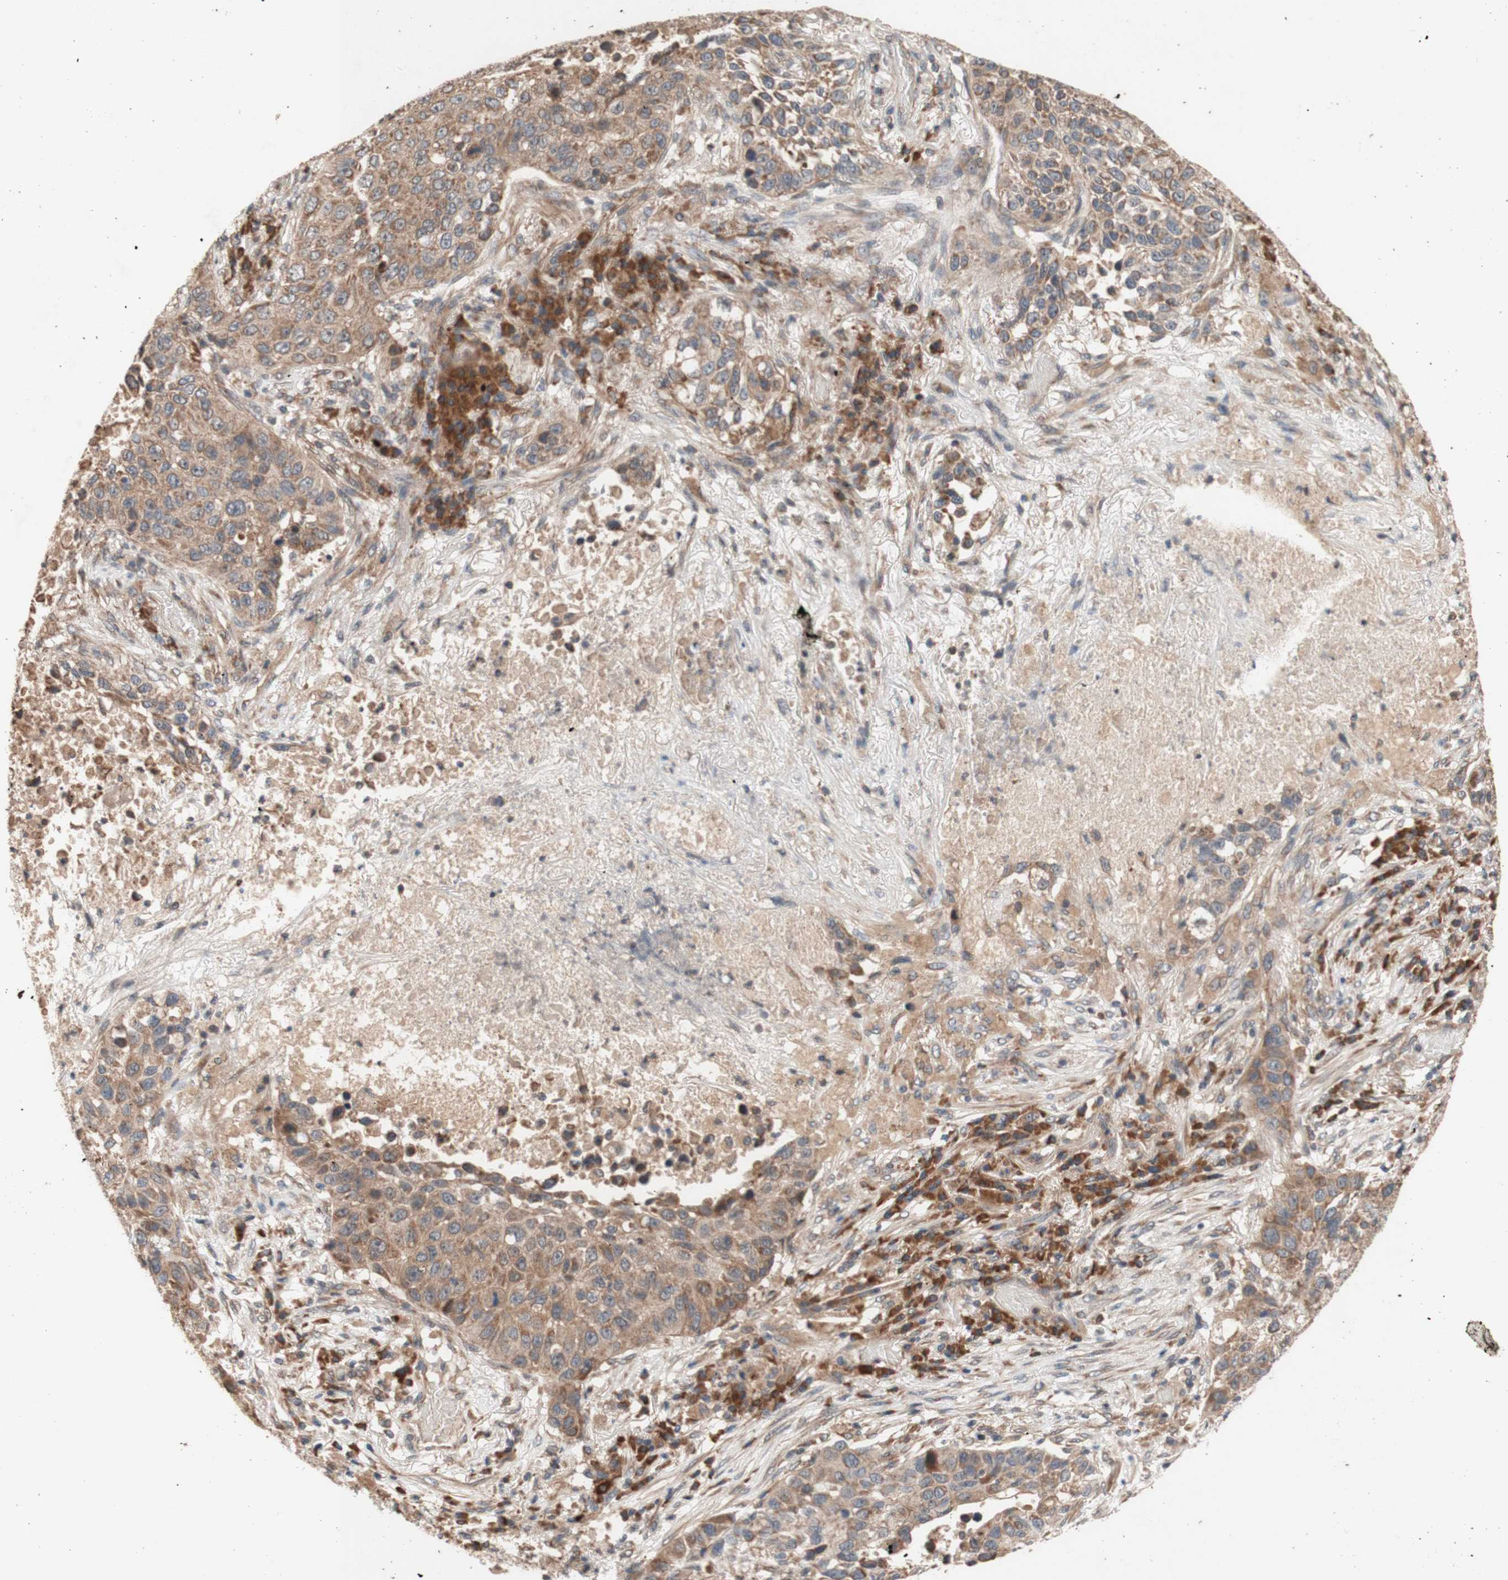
{"staining": {"intensity": "moderate", "quantity": ">75%", "location": "cytoplasmic/membranous"}, "tissue": "lung cancer", "cell_type": "Tumor cells", "image_type": "cancer", "snomed": [{"axis": "morphology", "description": "Squamous cell carcinoma, NOS"}, {"axis": "topography", "description": "Lung"}], "caption": "Protein analysis of lung squamous cell carcinoma tissue demonstrates moderate cytoplasmic/membranous expression in approximately >75% of tumor cells. The staining is performed using DAB (3,3'-diaminobenzidine) brown chromogen to label protein expression. The nuclei are counter-stained blue using hematoxylin.", "gene": "DDOST", "patient": {"sex": "male", "age": 57}}